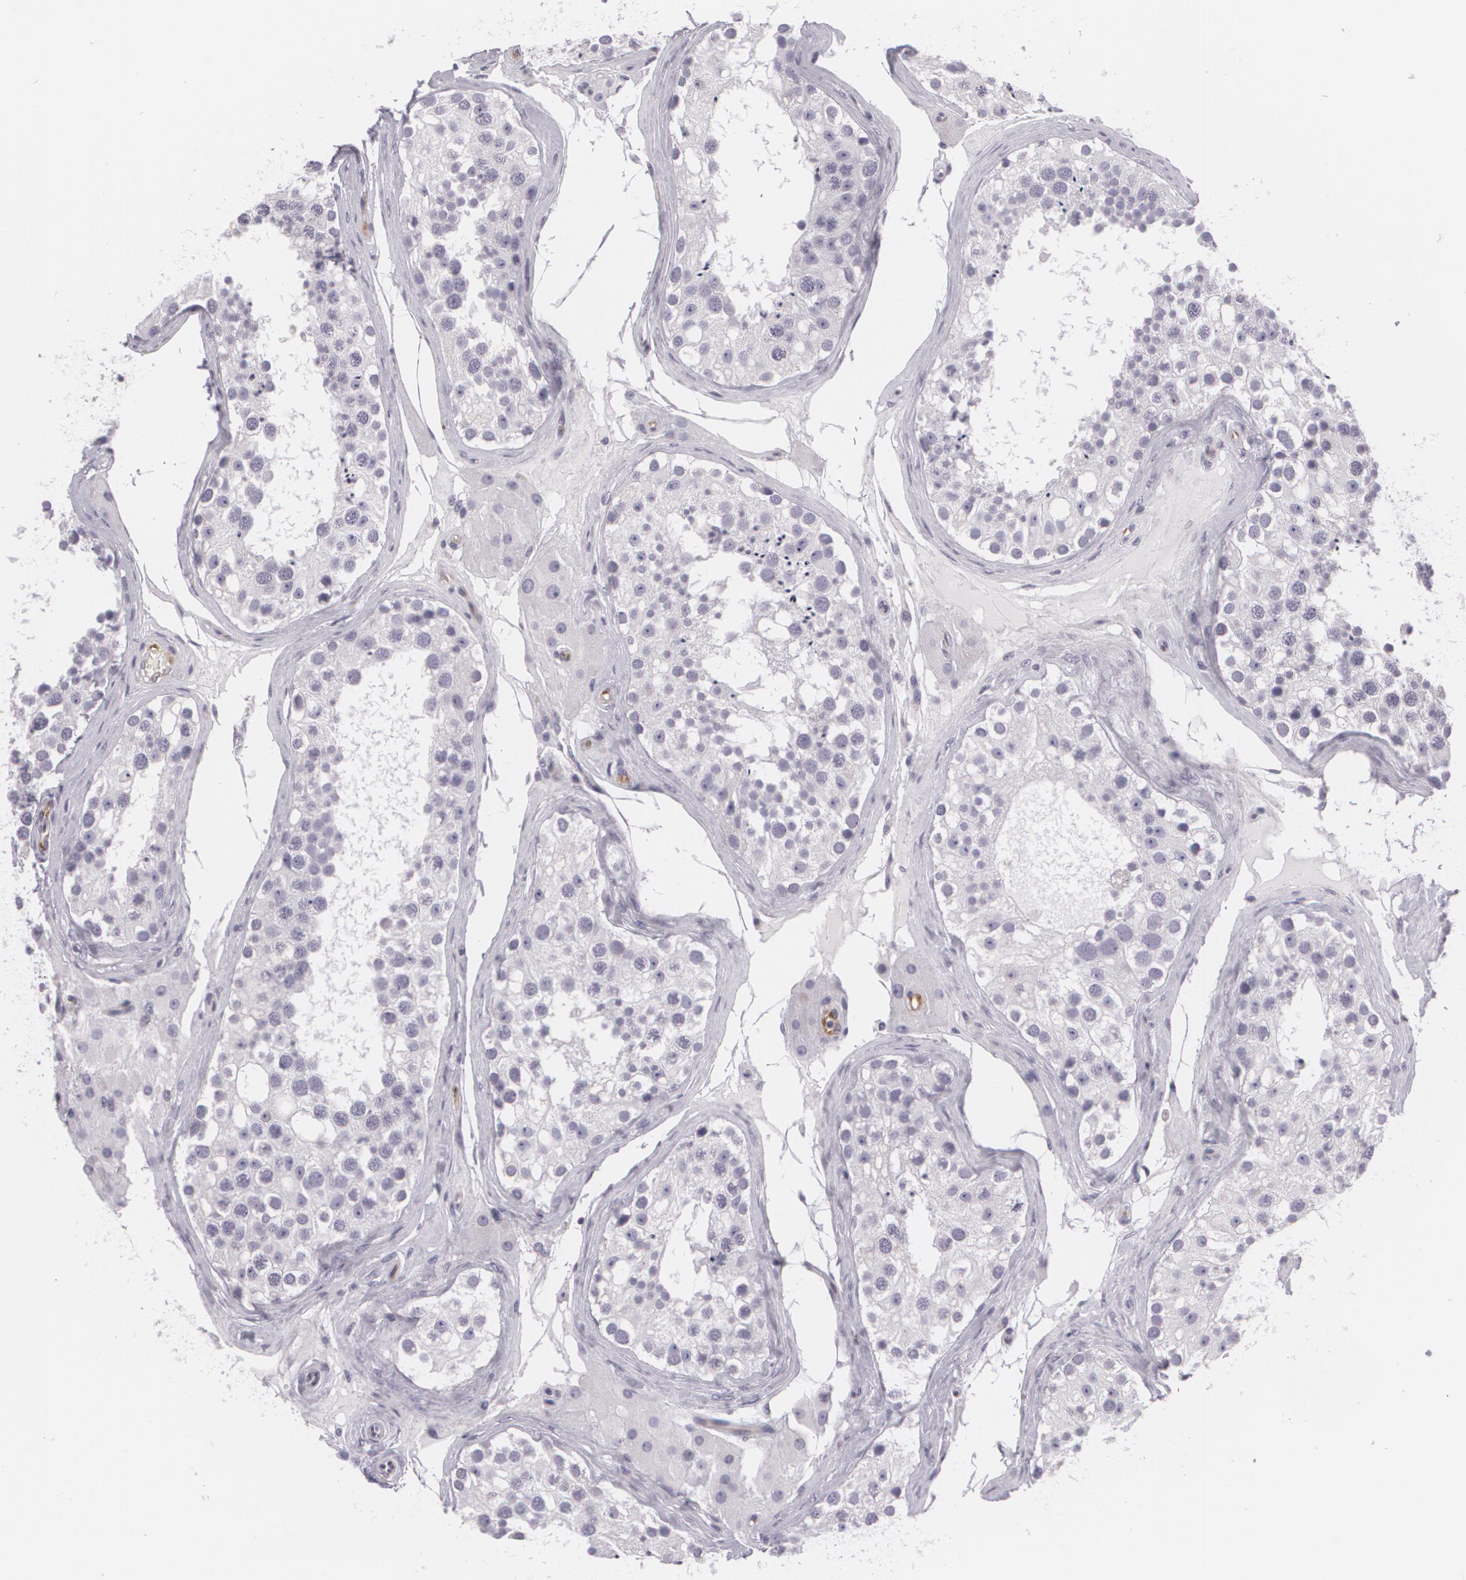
{"staining": {"intensity": "negative", "quantity": "none", "location": "none"}, "tissue": "testis", "cell_type": "Cells in seminiferous ducts", "image_type": "normal", "snomed": [{"axis": "morphology", "description": "Normal tissue, NOS"}, {"axis": "topography", "description": "Testis"}], "caption": "The histopathology image shows no significant expression in cells in seminiferous ducts of testis.", "gene": "MAP2", "patient": {"sex": "male", "age": 68}}